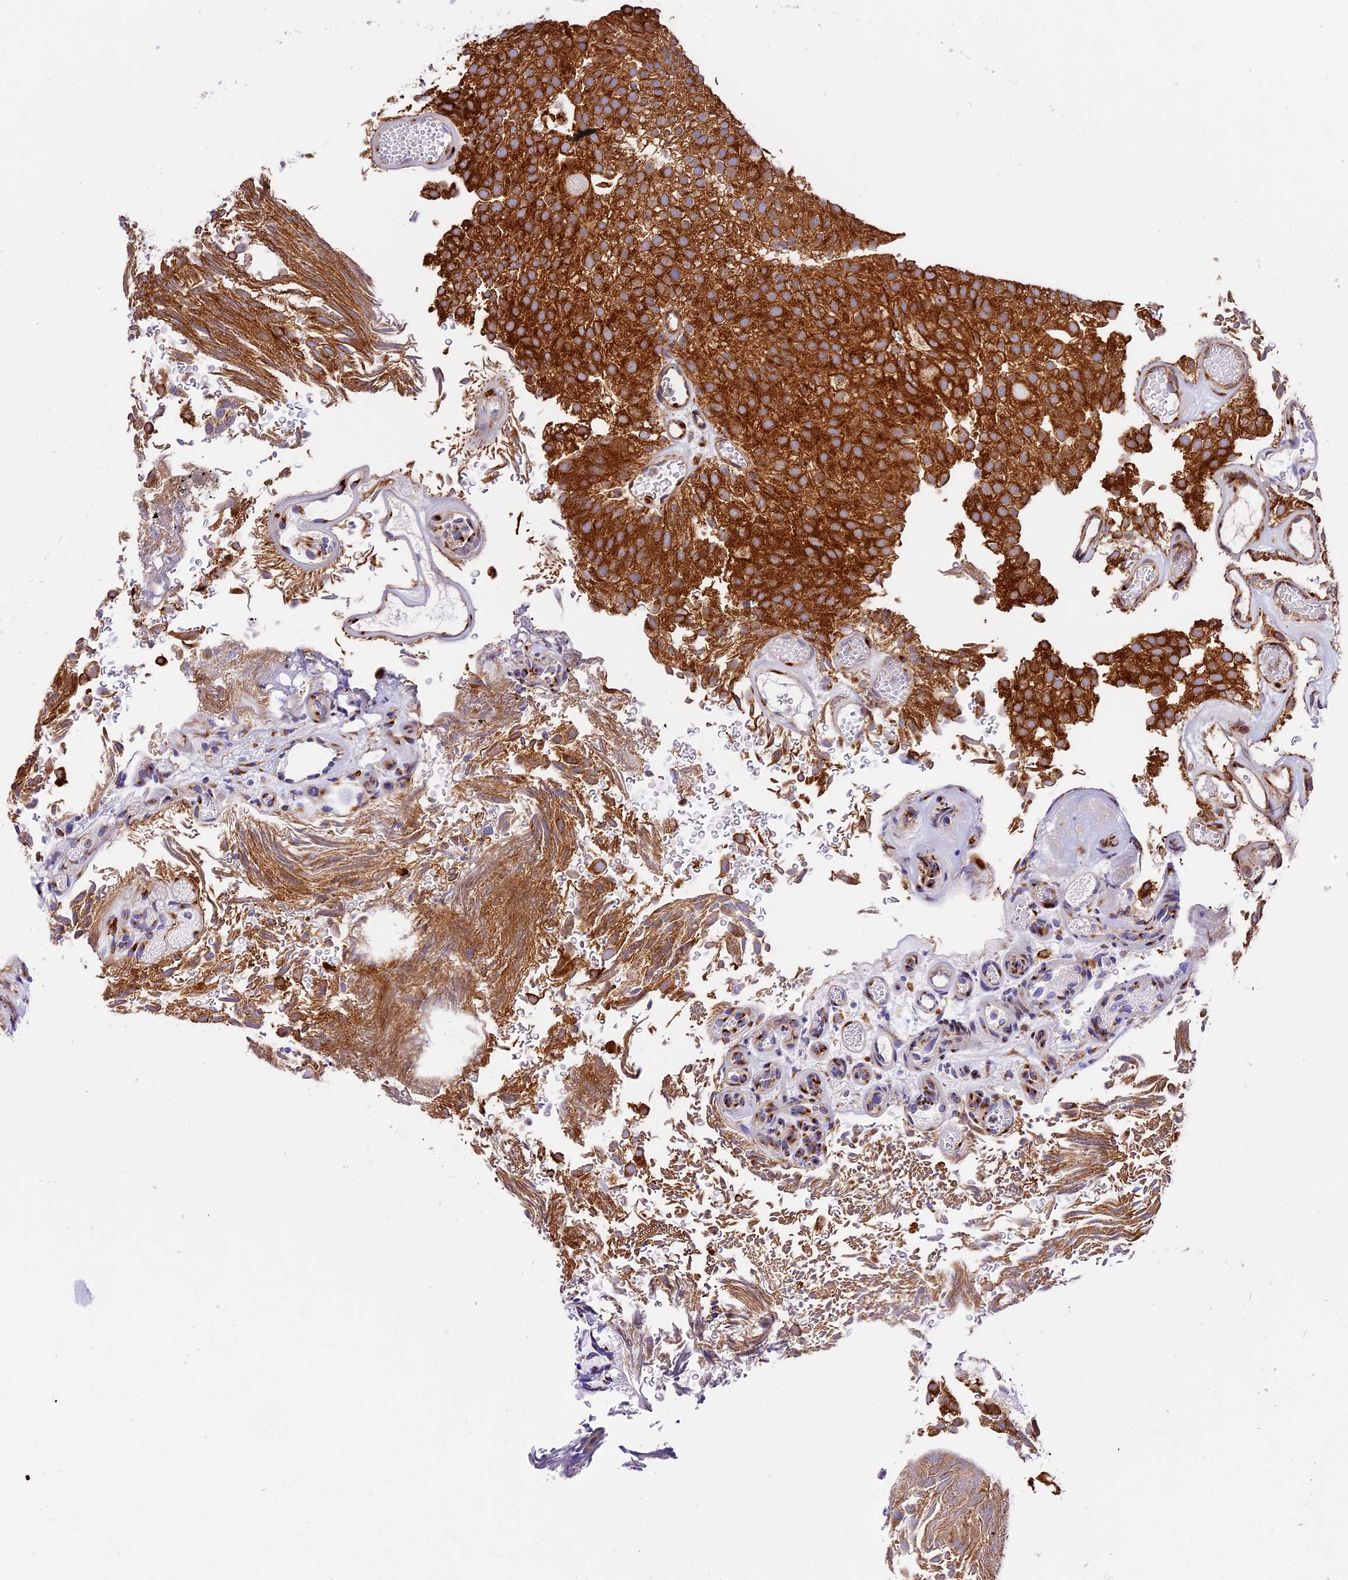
{"staining": {"intensity": "strong", "quantity": ">75%", "location": "cytoplasmic/membranous"}, "tissue": "urothelial cancer", "cell_type": "Tumor cells", "image_type": "cancer", "snomed": [{"axis": "morphology", "description": "Urothelial carcinoma, Low grade"}, {"axis": "topography", "description": "Urinary bladder"}], "caption": "Urothelial carcinoma (low-grade) was stained to show a protein in brown. There is high levels of strong cytoplasmic/membranous positivity in approximately >75% of tumor cells. The protein of interest is stained brown, and the nuclei are stained in blue (DAB (3,3'-diaminobenzidine) IHC with brightfield microscopy, high magnification).", "gene": "MRAS", "patient": {"sex": "male", "age": 78}}